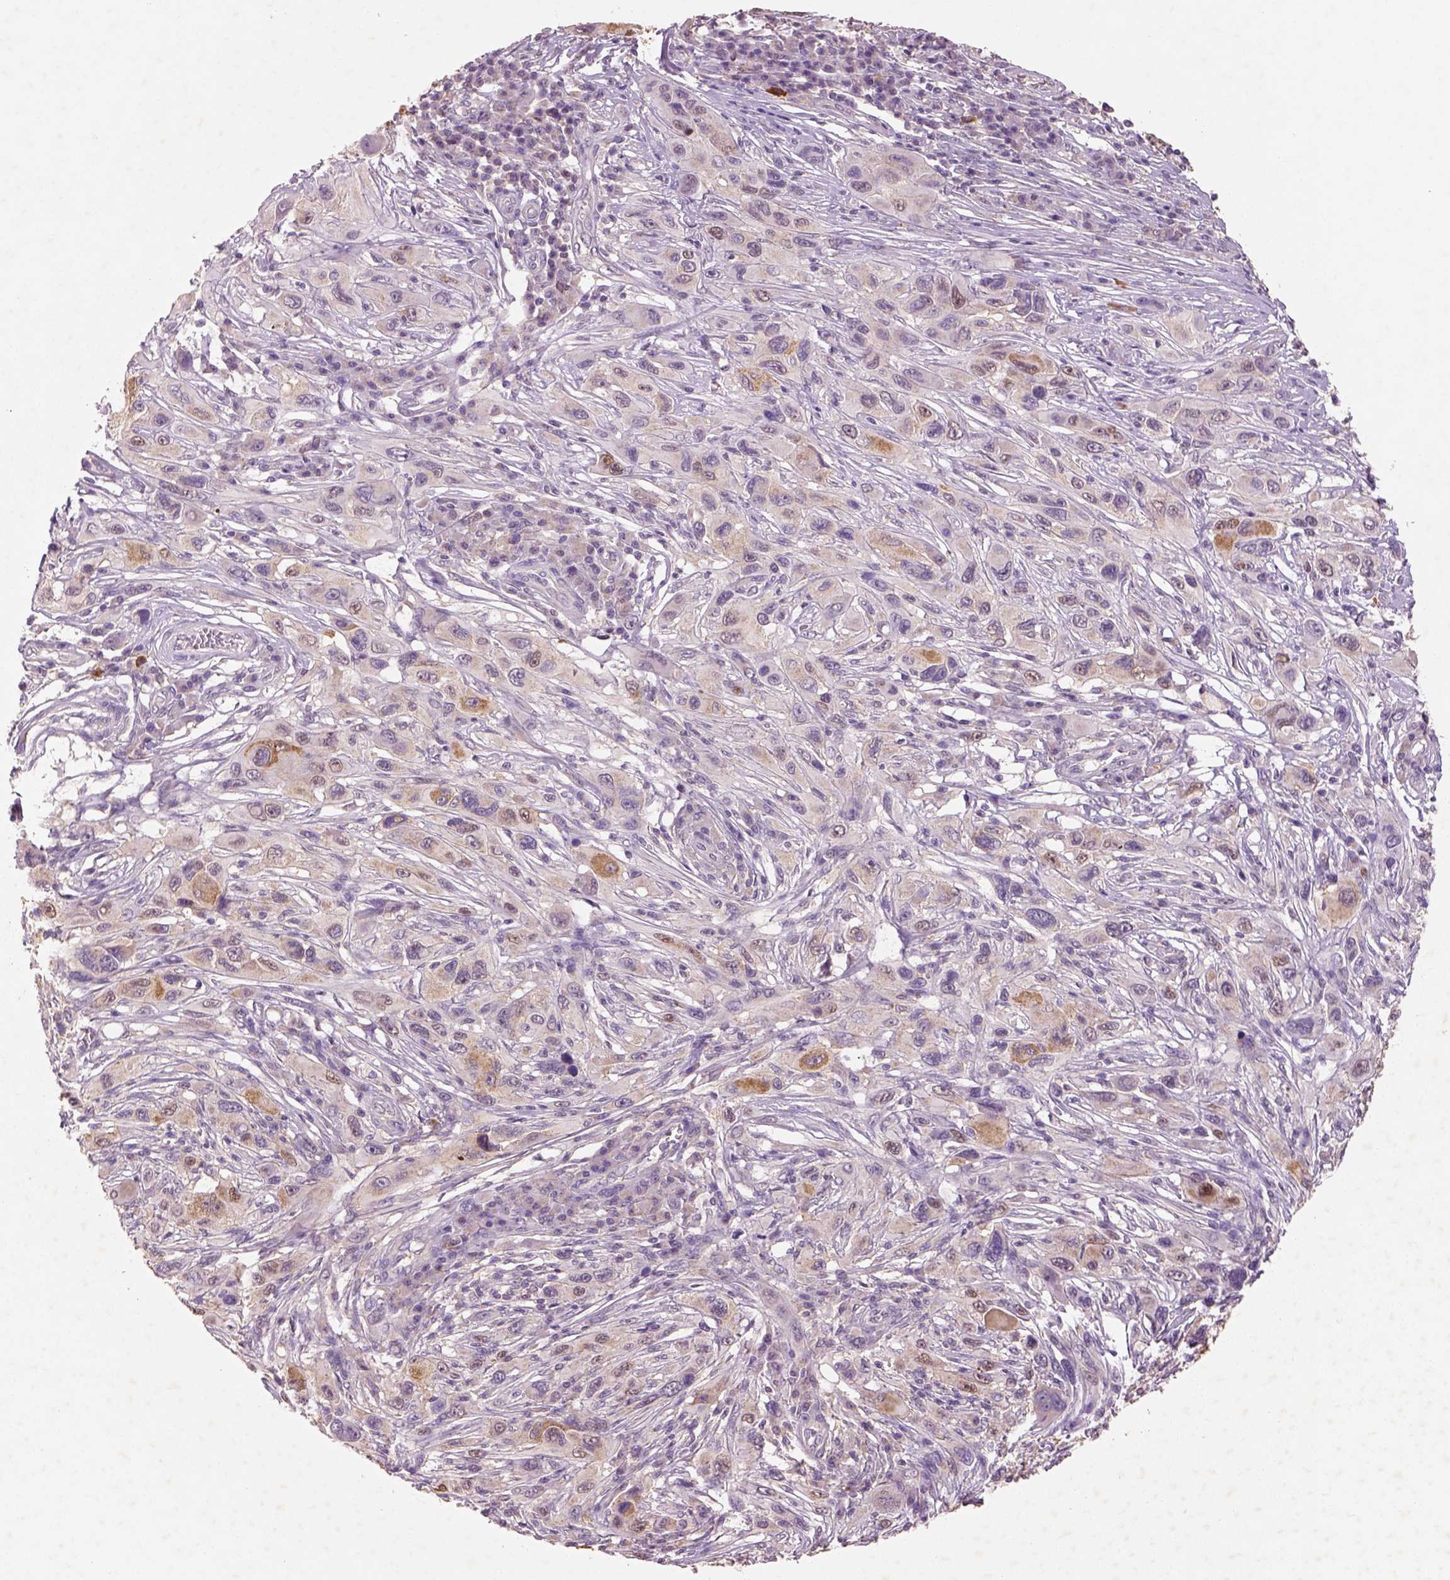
{"staining": {"intensity": "moderate", "quantity": "25%-75%", "location": "cytoplasmic/membranous"}, "tissue": "melanoma", "cell_type": "Tumor cells", "image_type": "cancer", "snomed": [{"axis": "morphology", "description": "Malignant melanoma, NOS"}, {"axis": "topography", "description": "Skin"}], "caption": "Moderate cytoplasmic/membranous positivity for a protein is seen in about 25%-75% of tumor cells of malignant melanoma using immunohistochemistry.", "gene": "AP2B1", "patient": {"sex": "male", "age": 53}}